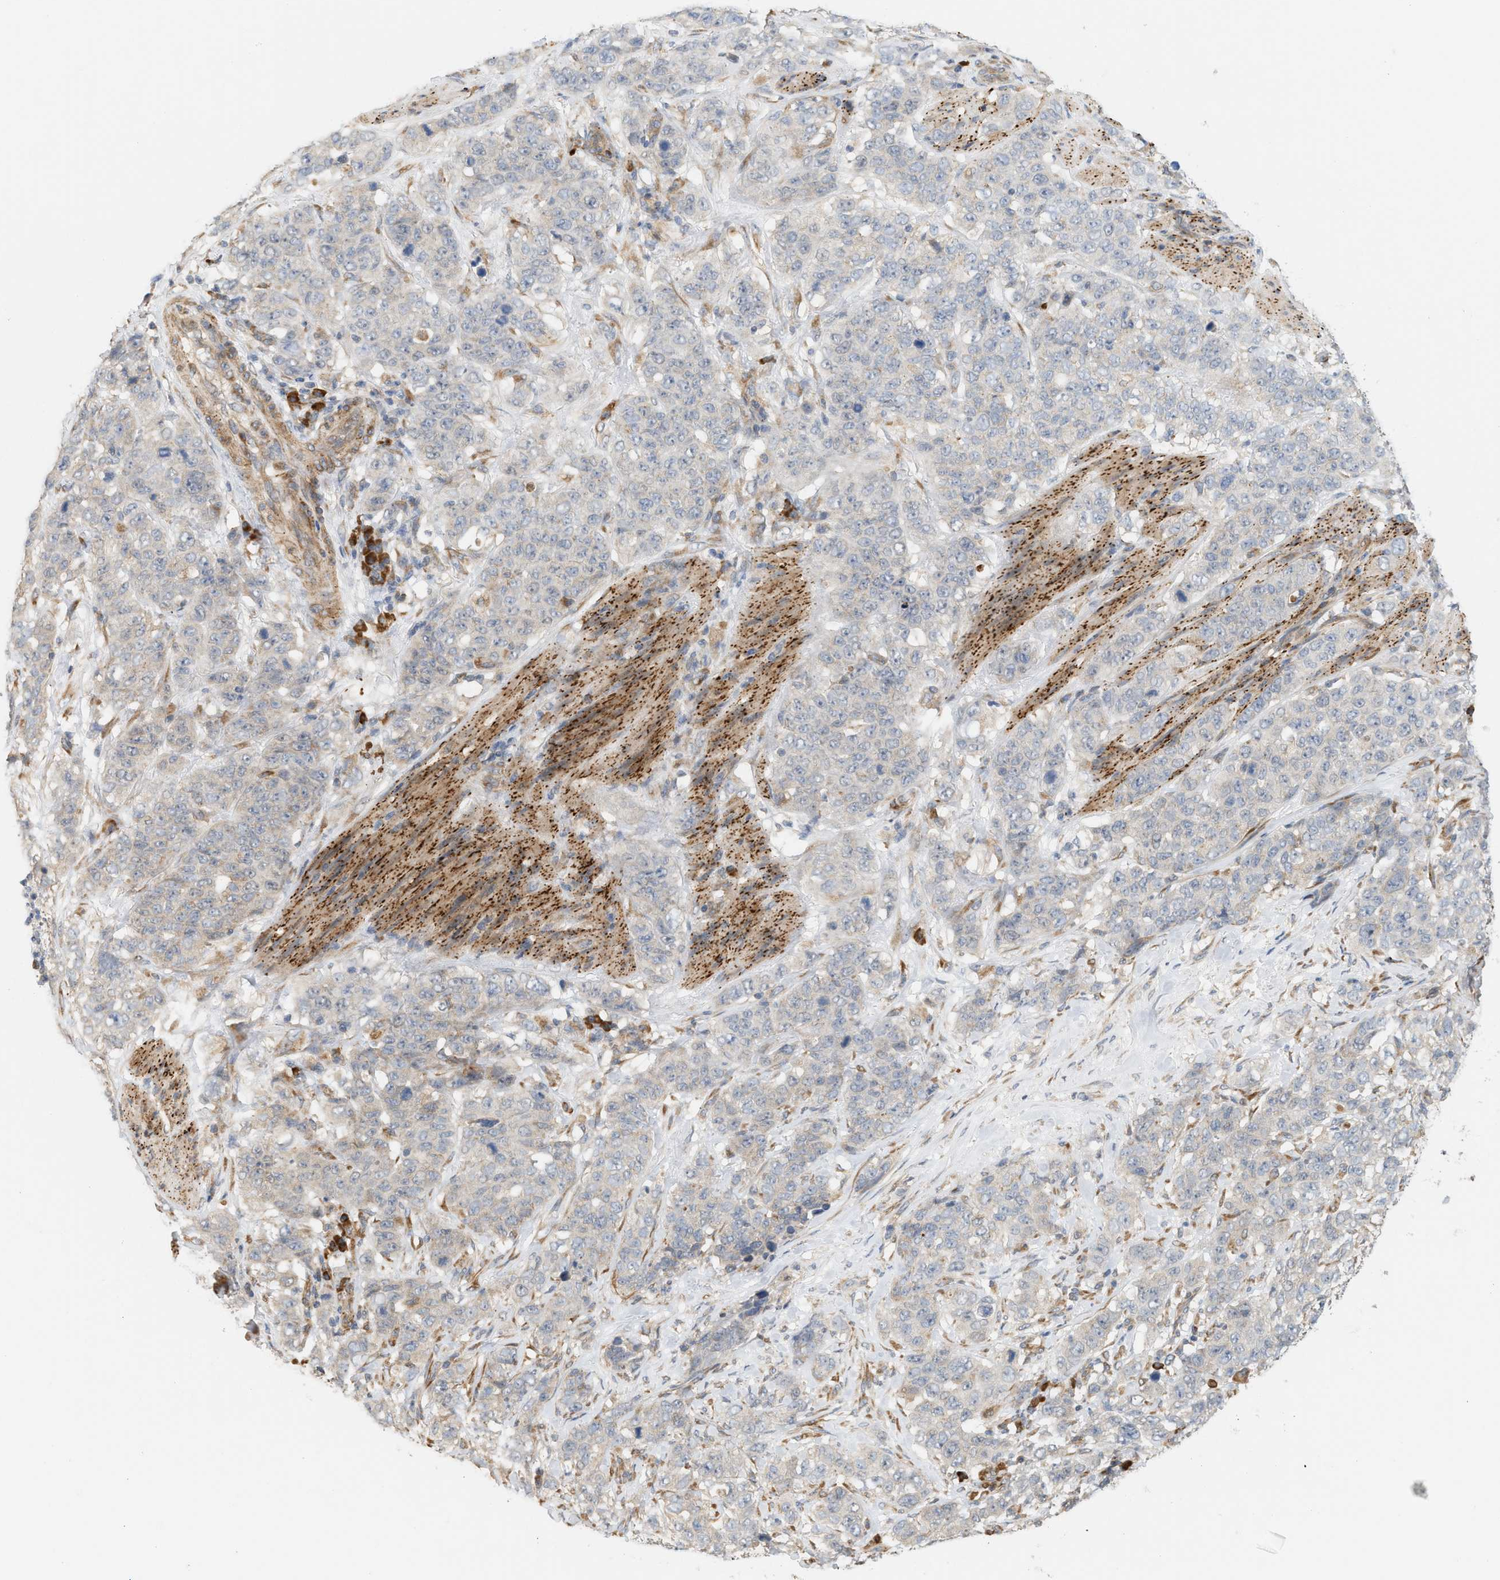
{"staining": {"intensity": "weak", "quantity": "25%-75%", "location": "cytoplasmic/membranous"}, "tissue": "stomach cancer", "cell_type": "Tumor cells", "image_type": "cancer", "snomed": [{"axis": "morphology", "description": "Adenocarcinoma, NOS"}, {"axis": "topography", "description": "Stomach"}], "caption": "Tumor cells exhibit weak cytoplasmic/membranous staining in about 25%-75% of cells in stomach cancer.", "gene": "SVOP", "patient": {"sex": "male", "age": 48}}